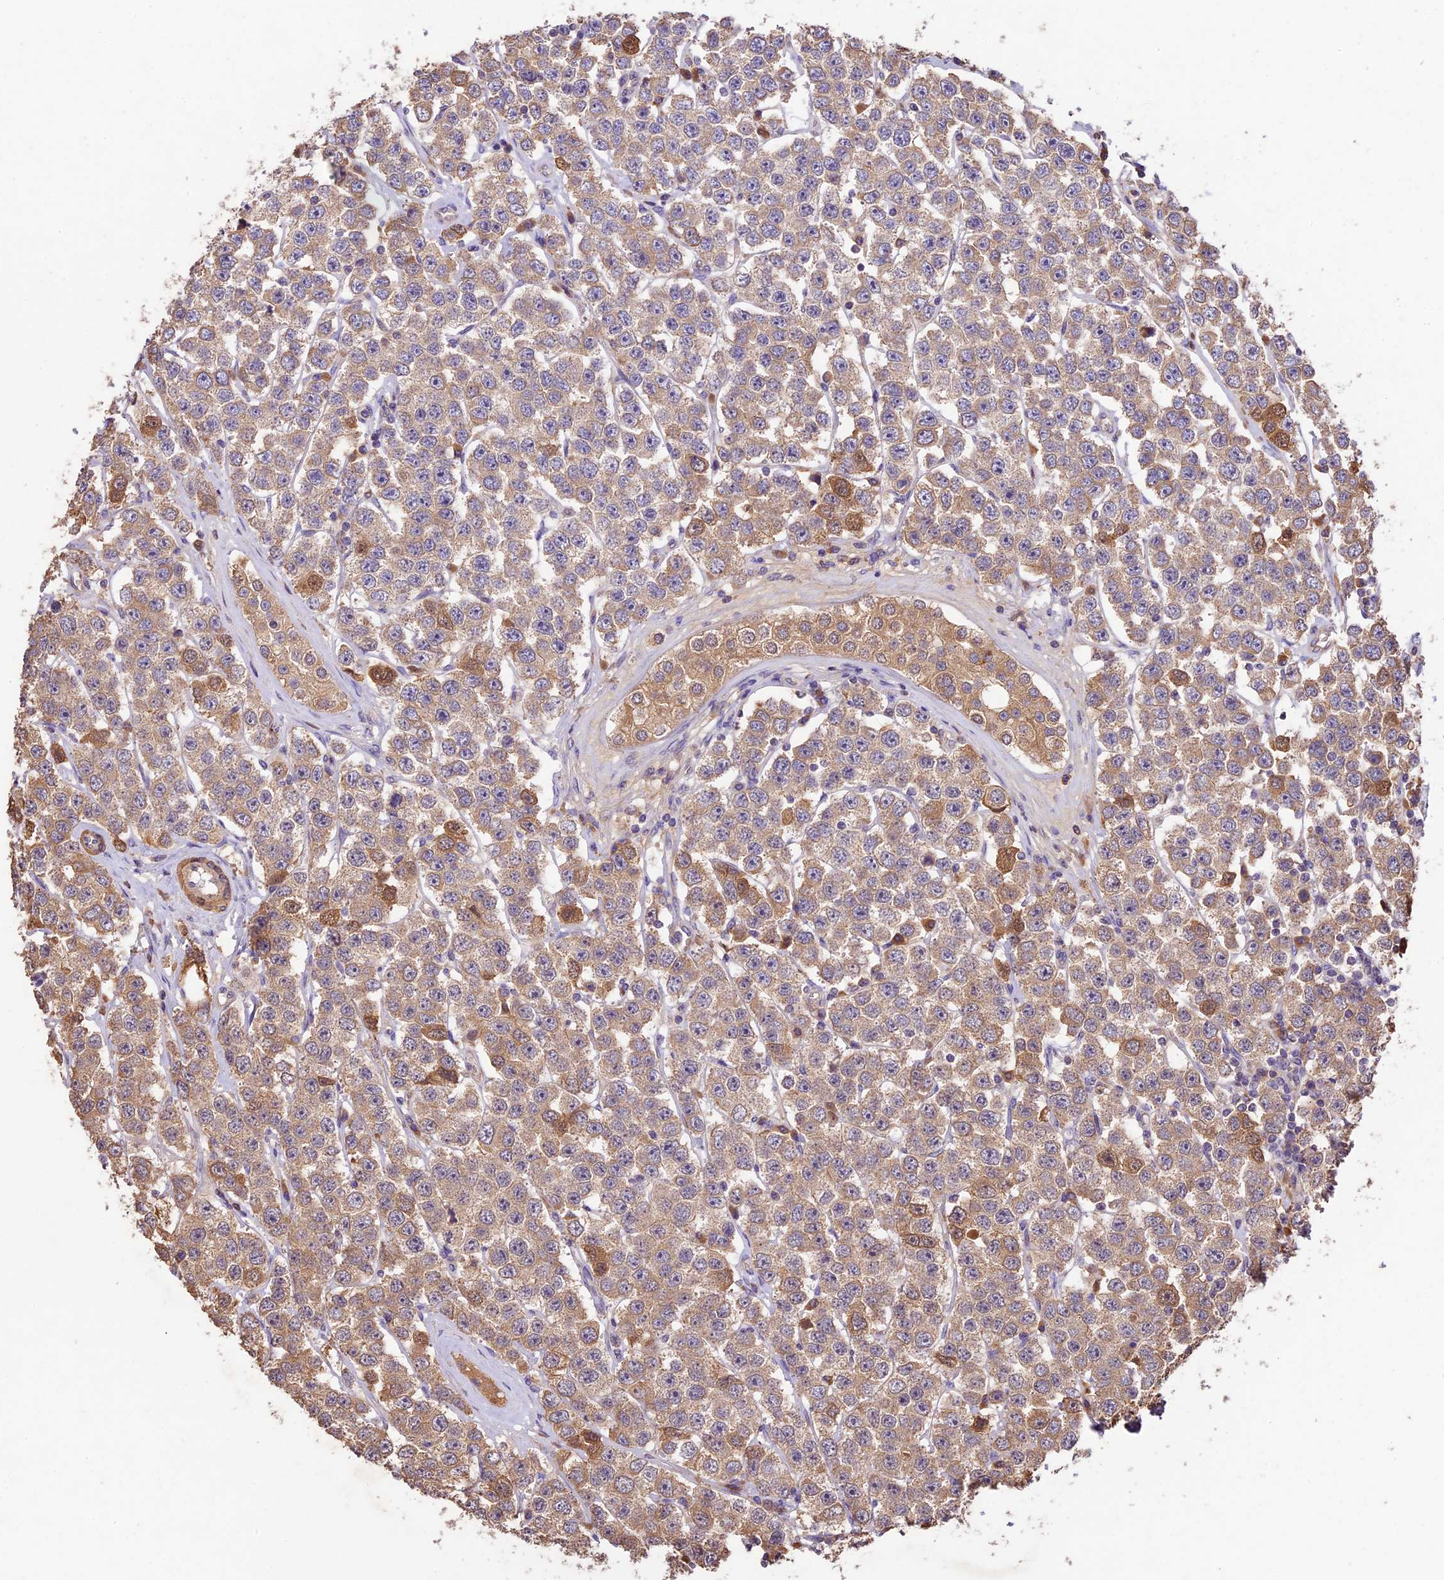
{"staining": {"intensity": "moderate", "quantity": "<25%", "location": "cytoplasmic/membranous"}, "tissue": "testis cancer", "cell_type": "Tumor cells", "image_type": "cancer", "snomed": [{"axis": "morphology", "description": "Seminoma, NOS"}, {"axis": "topography", "description": "Testis"}], "caption": "Immunohistochemical staining of seminoma (testis) displays low levels of moderate cytoplasmic/membranous protein positivity in approximately <25% of tumor cells.", "gene": "CRLF1", "patient": {"sex": "male", "age": 28}}